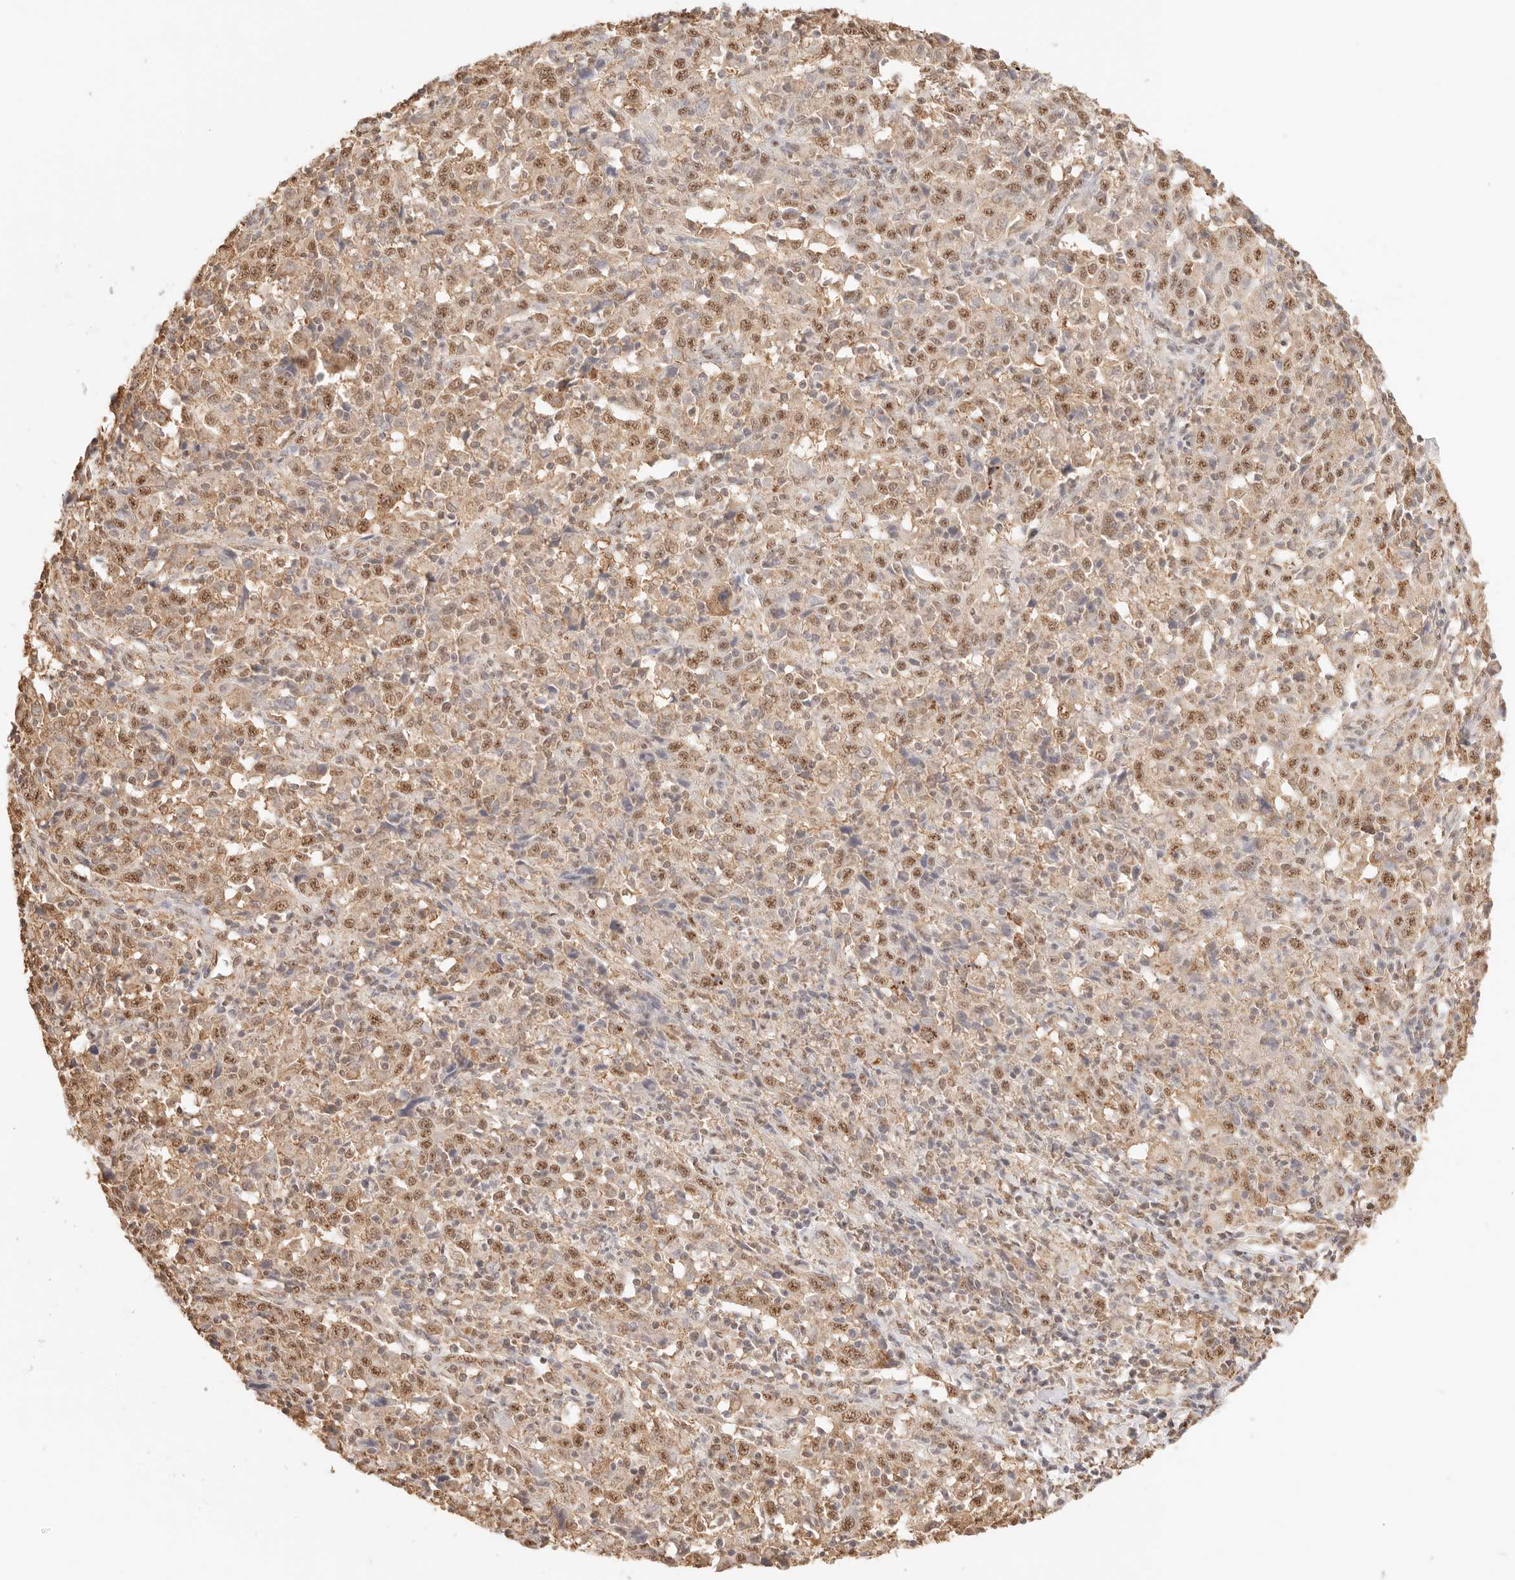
{"staining": {"intensity": "moderate", "quantity": ">75%", "location": "nuclear"}, "tissue": "cervical cancer", "cell_type": "Tumor cells", "image_type": "cancer", "snomed": [{"axis": "morphology", "description": "Squamous cell carcinoma, NOS"}, {"axis": "topography", "description": "Cervix"}], "caption": "Immunohistochemical staining of cervical cancer (squamous cell carcinoma) exhibits medium levels of moderate nuclear protein staining in approximately >75% of tumor cells.", "gene": "IL1R2", "patient": {"sex": "female", "age": 46}}